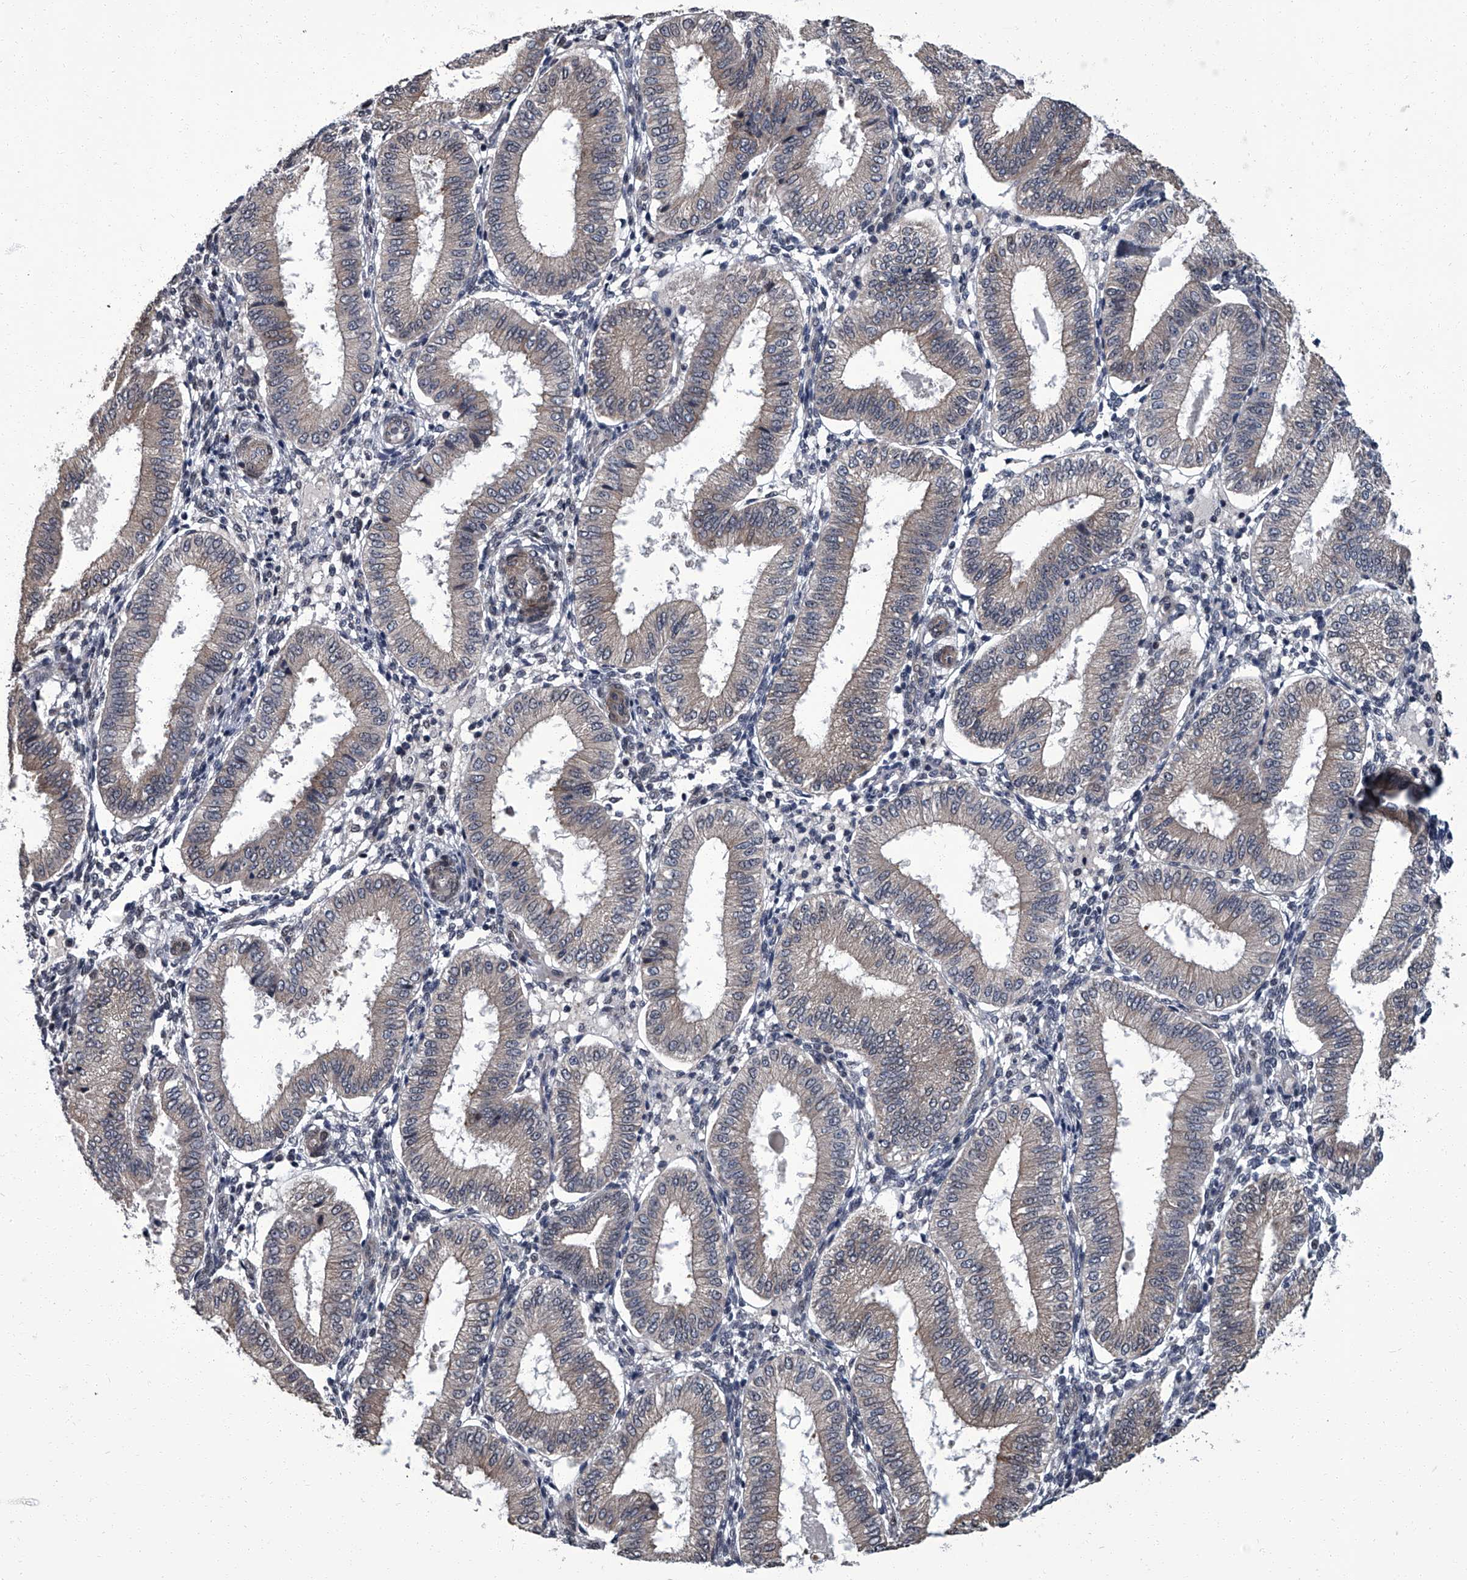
{"staining": {"intensity": "negative", "quantity": "none", "location": "none"}, "tissue": "endometrium", "cell_type": "Cells in endometrial stroma", "image_type": "normal", "snomed": [{"axis": "morphology", "description": "Normal tissue, NOS"}, {"axis": "topography", "description": "Endometrium"}], "caption": "A photomicrograph of human endometrium is negative for staining in cells in endometrial stroma. (Brightfield microscopy of DAB (3,3'-diaminobenzidine) IHC at high magnification).", "gene": "ZNF274", "patient": {"sex": "female", "age": 39}}